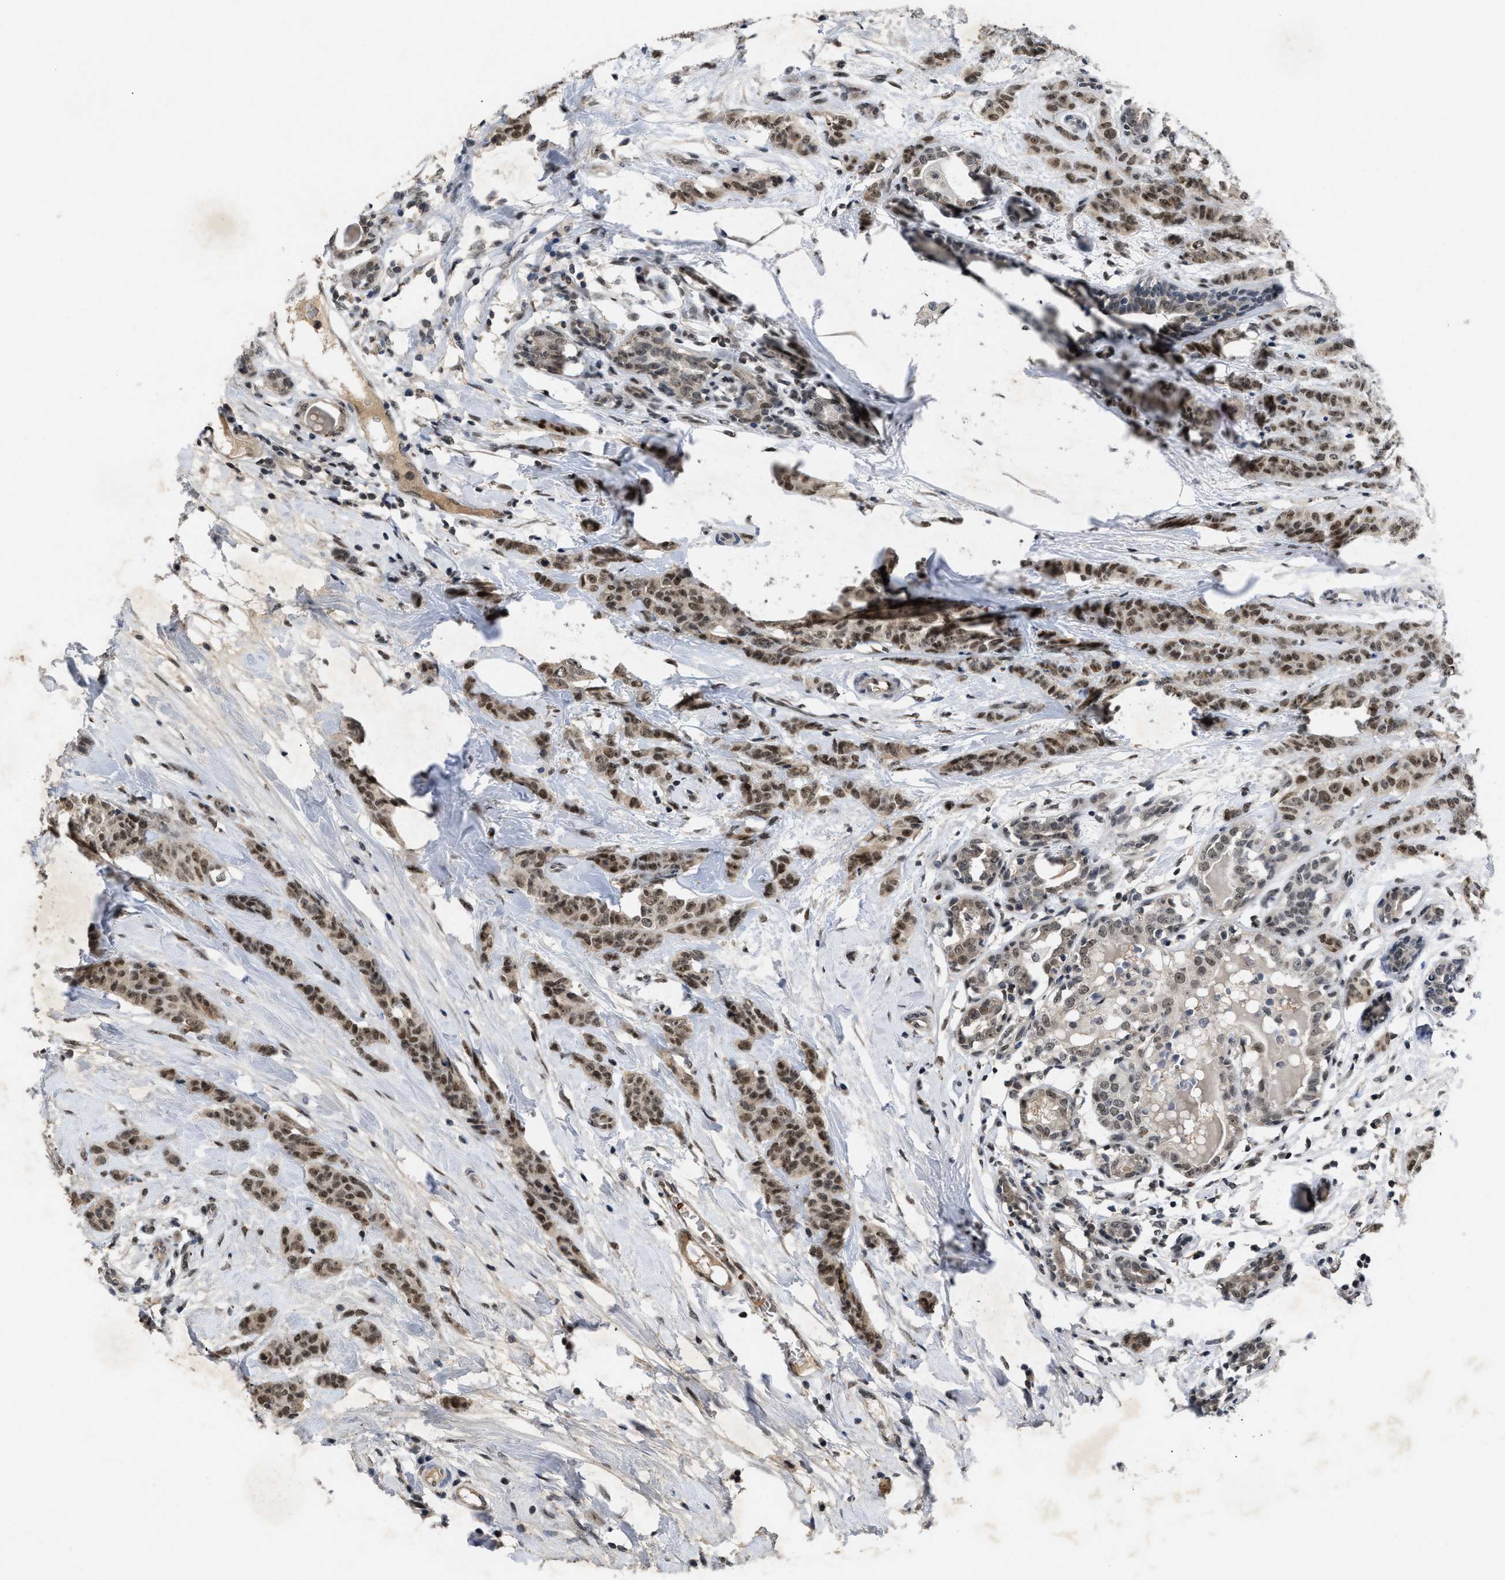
{"staining": {"intensity": "moderate", "quantity": ">75%", "location": "nuclear"}, "tissue": "breast cancer", "cell_type": "Tumor cells", "image_type": "cancer", "snomed": [{"axis": "morphology", "description": "Normal tissue, NOS"}, {"axis": "morphology", "description": "Duct carcinoma"}, {"axis": "topography", "description": "Breast"}], "caption": "Protein staining of breast cancer (intraductal carcinoma) tissue demonstrates moderate nuclear staining in about >75% of tumor cells.", "gene": "ZNF346", "patient": {"sex": "female", "age": 40}}